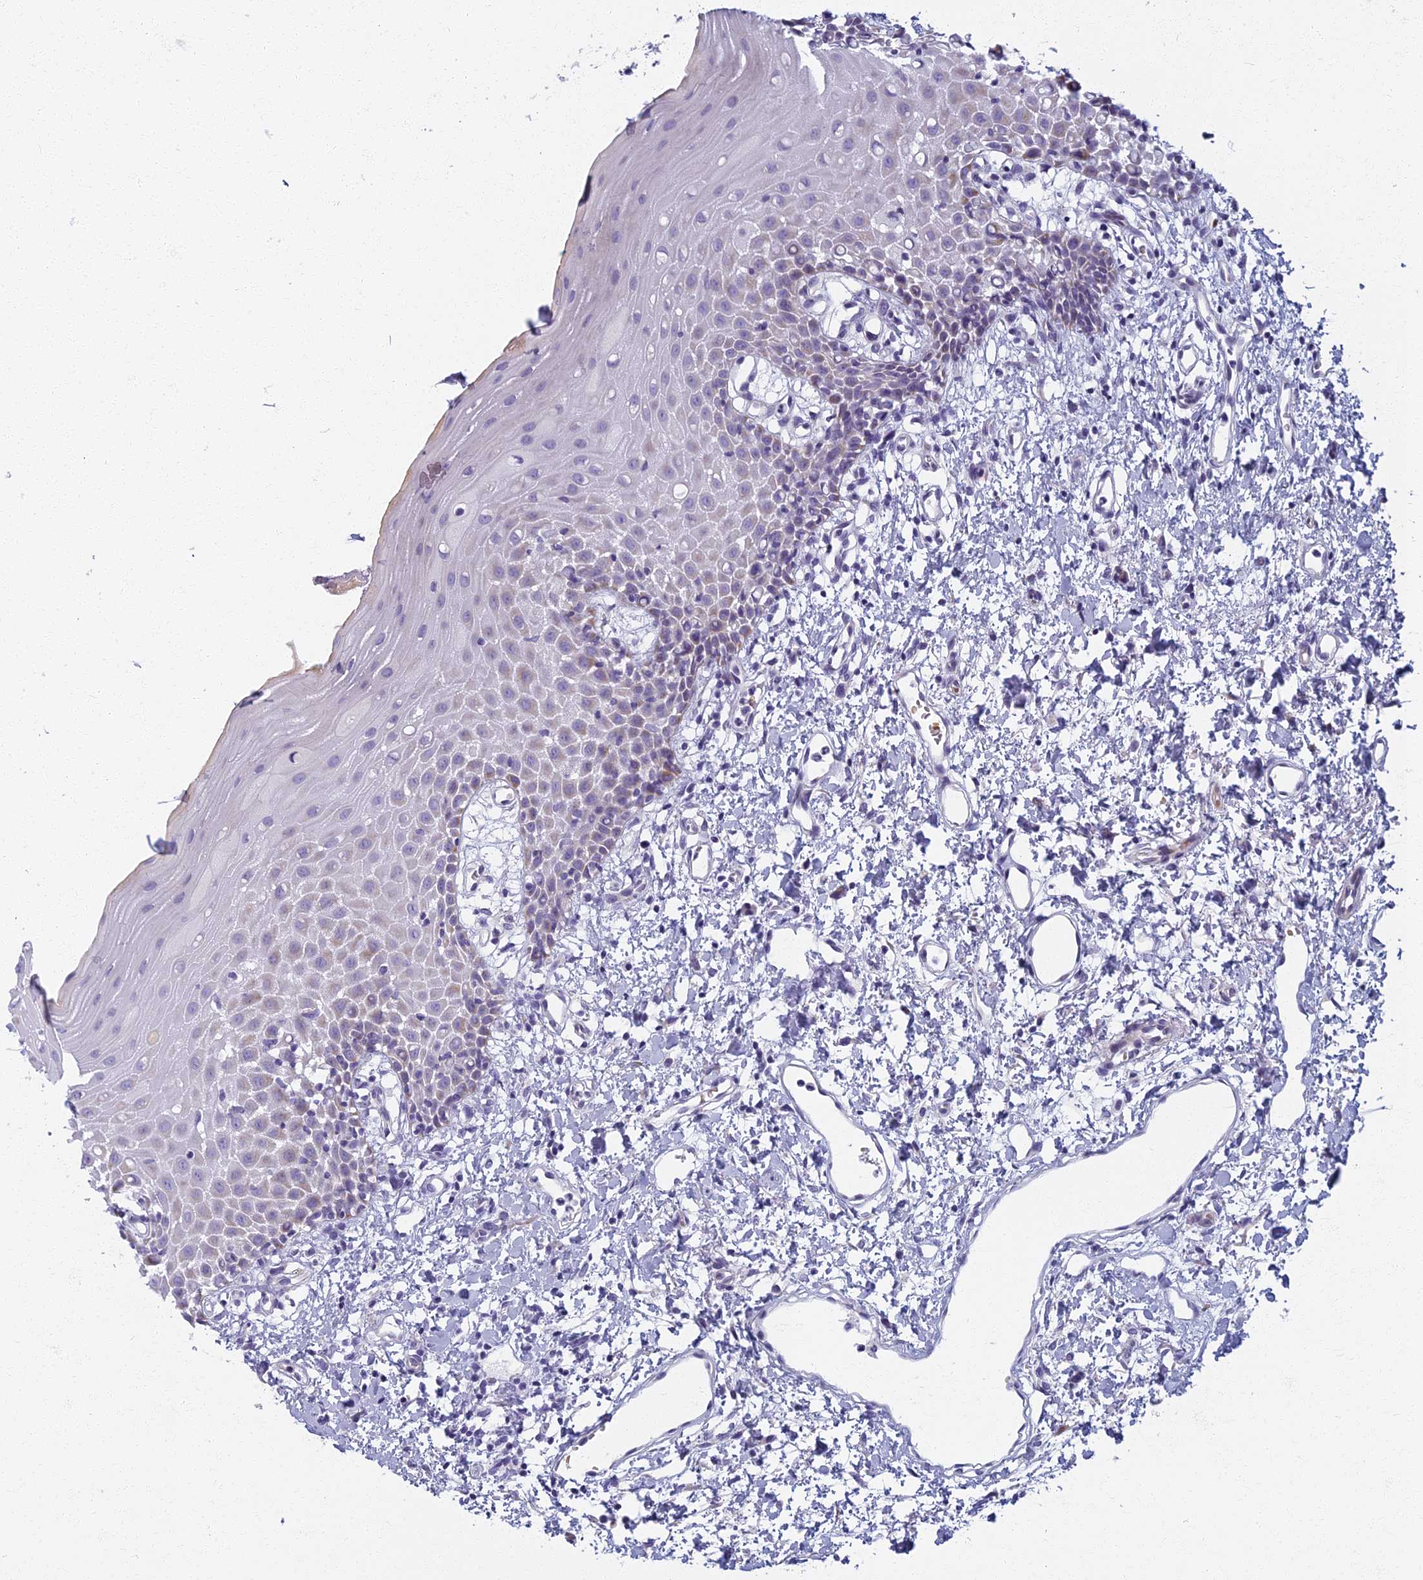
{"staining": {"intensity": "weak", "quantity": "<25%", "location": "cytoplasmic/membranous"}, "tissue": "oral mucosa", "cell_type": "Squamous epithelial cells", "image_type": "normal", "snomed": [{"axis": "morphology", "description": "Normal tissue, NOS"}, {"axis": "topography", "description": "Oral tissue"}], "caption": "The immunohistochemistry photomicrograph has no significant positivity in squamous epithelial cells of oral mucosa.", "gene": "ARL15", "patient": {"sex": "female", "age": 70}}